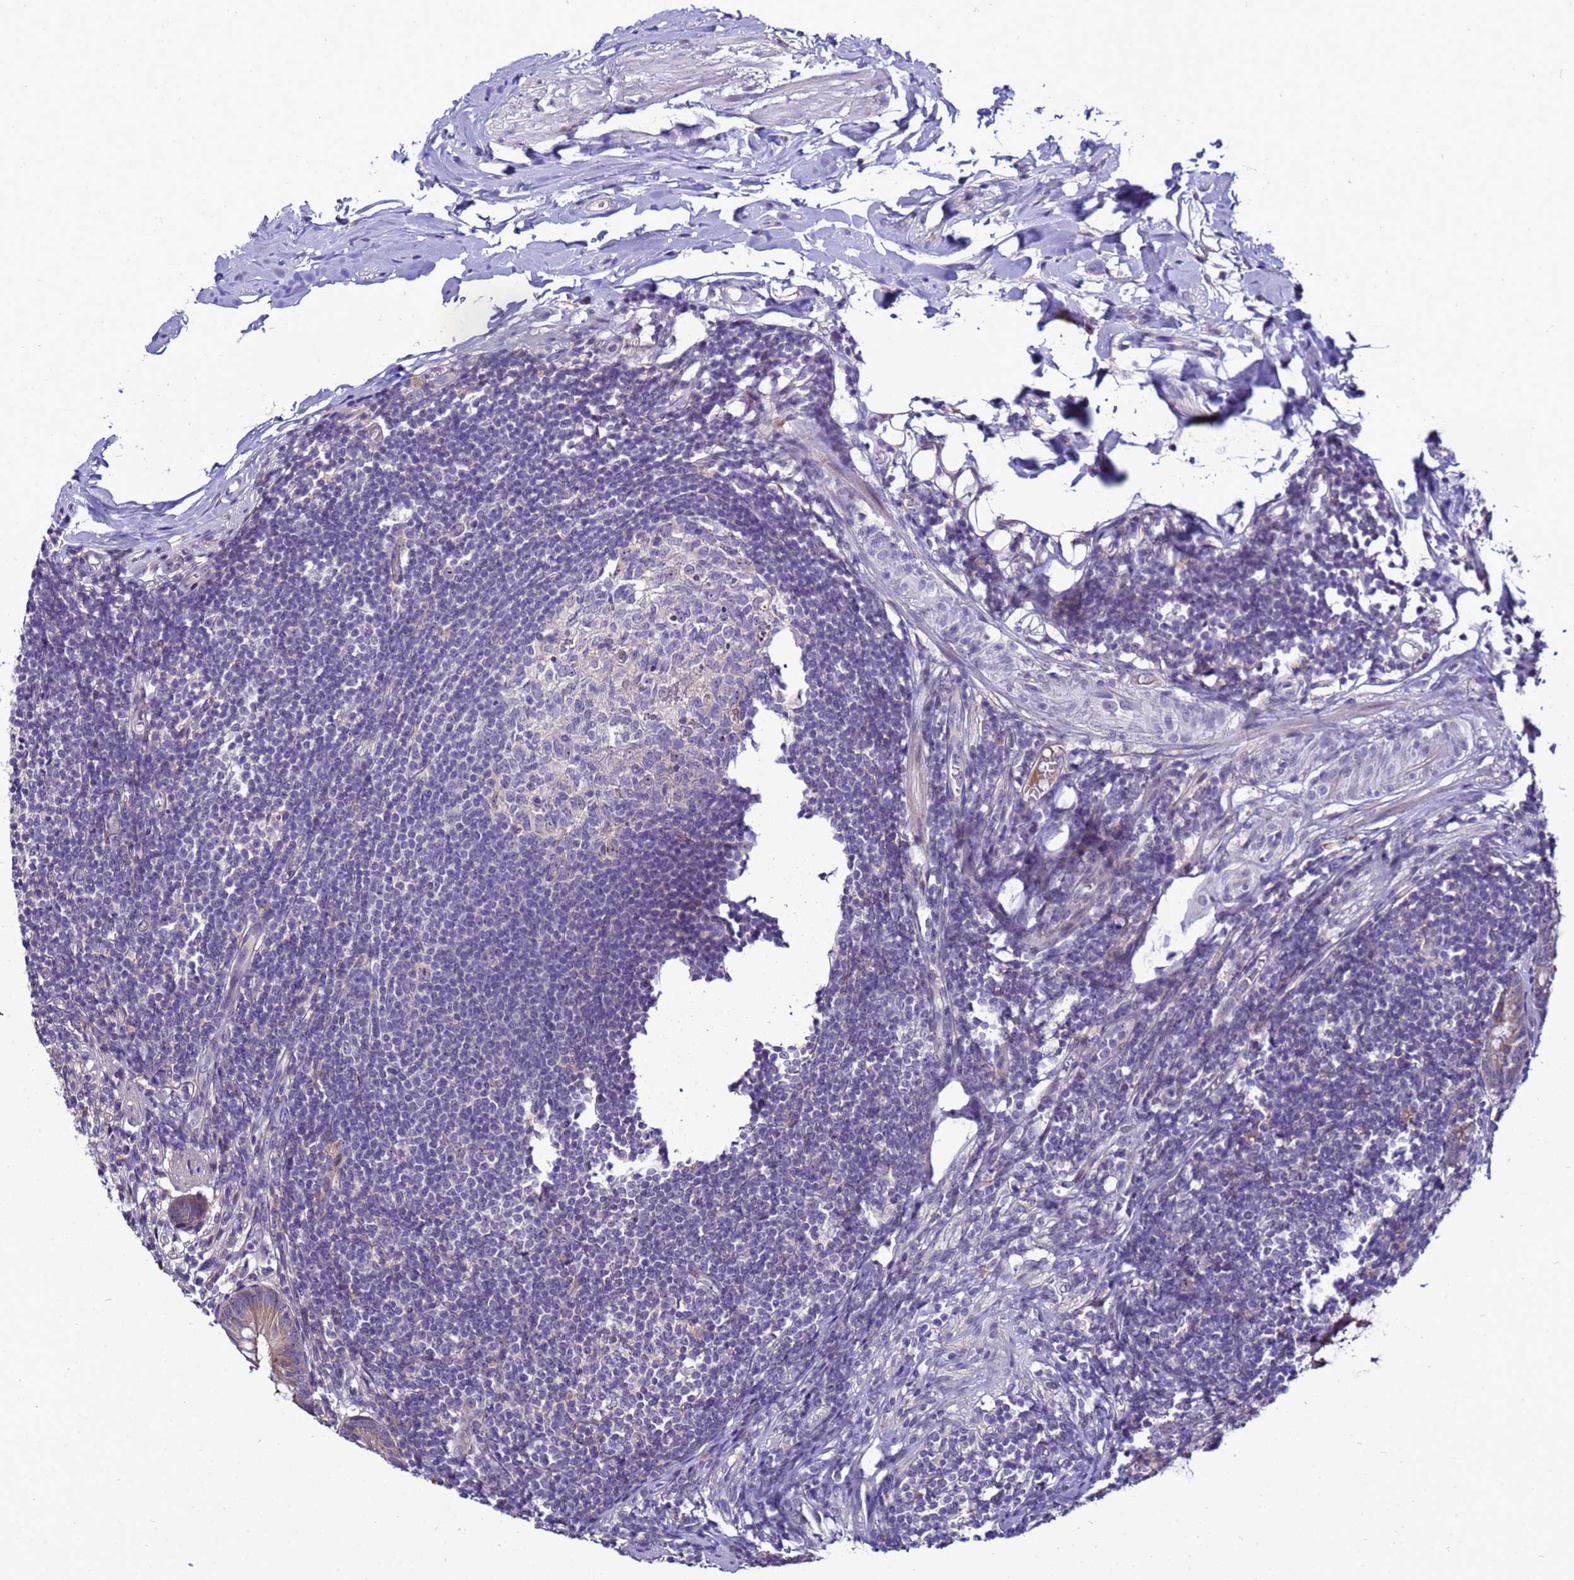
{"staining": {"intensity": "weak", "quantity": "25%-75%", "location": "cytoplasmic/membranous"}, "tissue": "appendix", "cell_type": "Glandular cells", "image_type": "normal", "snomed": [{"axis": "morphology", "description": "Normal tissue, NOS"}, {"axis": "topography", "description": "Appendix"}], "caption": "An IHC image of unremarkable tissue is shown. Protein staining in brown highlights weak cytoplasmic/membranous positivity in appendix within glandular cells.", "gene": "NOL8", "patient": {"sex": "female", "age": 62}}